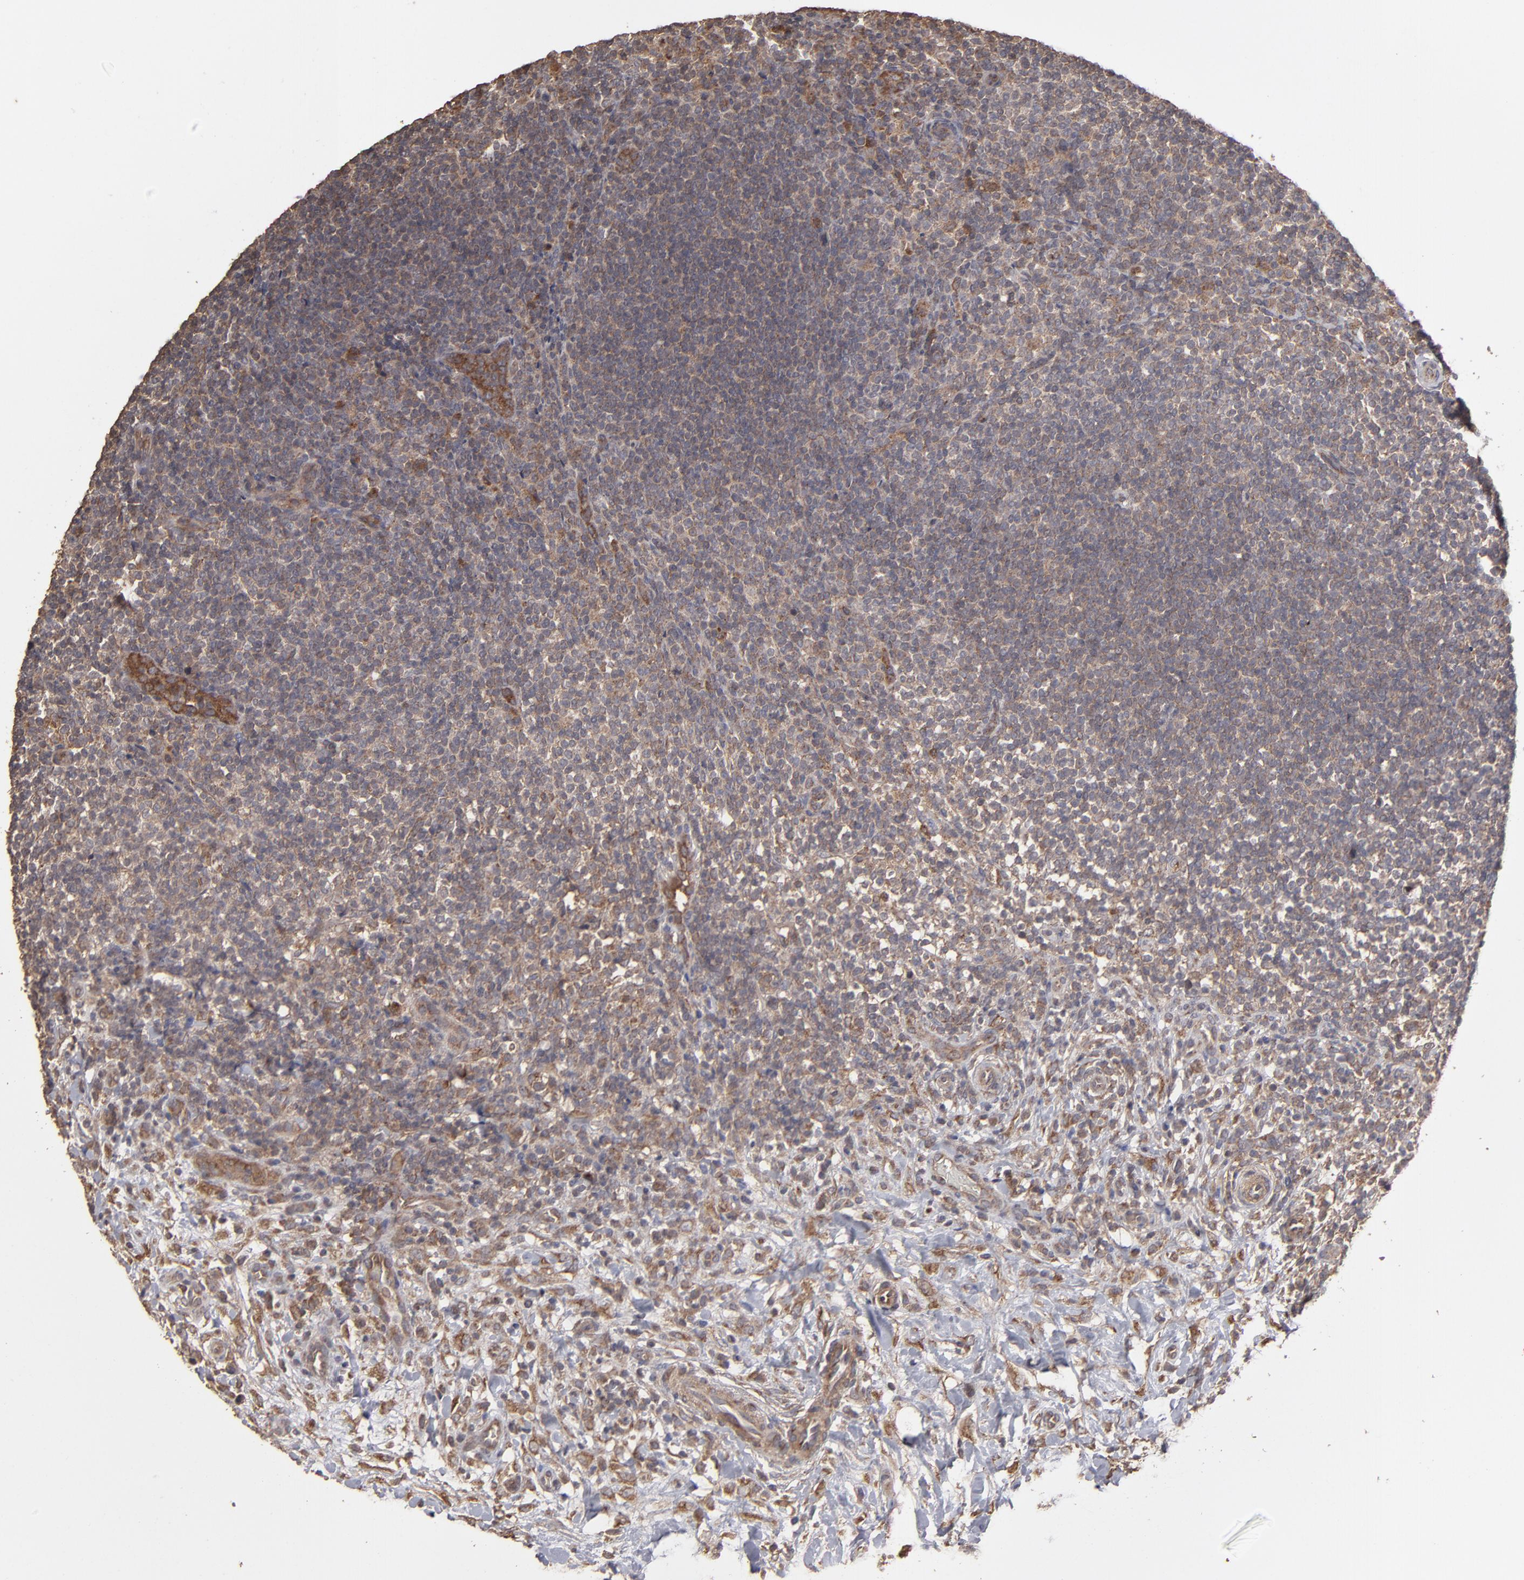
{"staining": {"intensity": "weak", "quantity": "<25%", "location": "cytoplasmic/membranous"}, "tissue": "lymphoma", "cell_type": "Tumor cells", "image_type": "cancer", "snomed": [{"axis": "morphology", "description": "Malignant lymphoma, non-Hodgkin's type, Low grade"}, {"axis": "topography", "description": "Lymph node"}], "caption": "Immunohistochemistry image of human low-grade malignant lymphoma, non-Hodgkin's type stained for a protein (brown), which shows no positivity in tumor cells.", "gene": "MMP2", "patient": {"sex": "female", "age": 76}}